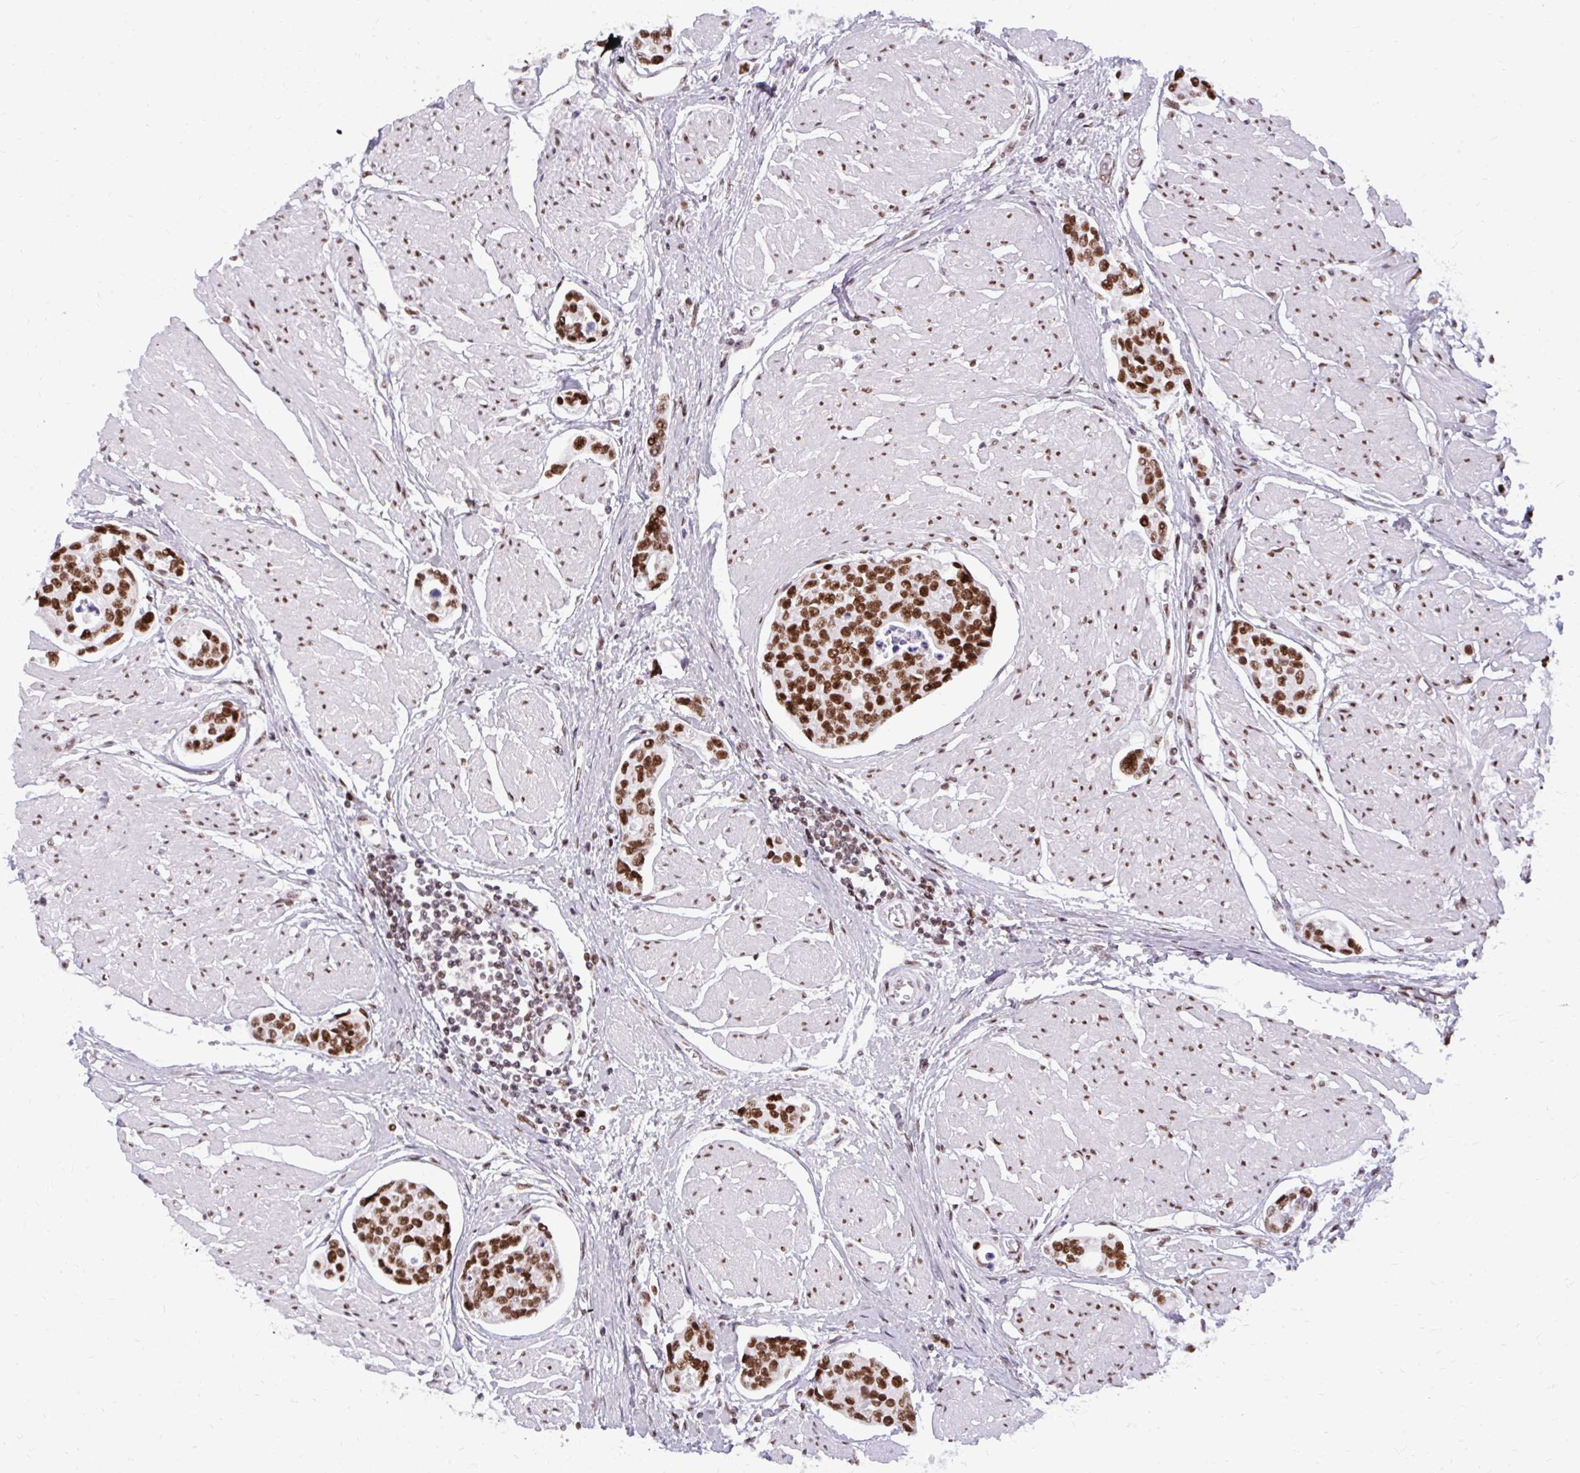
{"staining": {"intensity": "strong", "quantity": ">75%", "location": "nuclear"}, "tissue": "urothelial cancer", "cell_type": "Tumor cells", "image_type": "cancer", "snomed": [{"axis": "morphology", "description": "Urothelial carcinoma, High grade"}, {"axis": "topography", "description": "Urinary bladder"}], "caption": "A brown stain labels strong nuclear positivity of a protein in human urothelial carcinoma (high-grade) tumor cells.", "gene": "CDYL", "patient": {"sex": "male", "age": 78}}